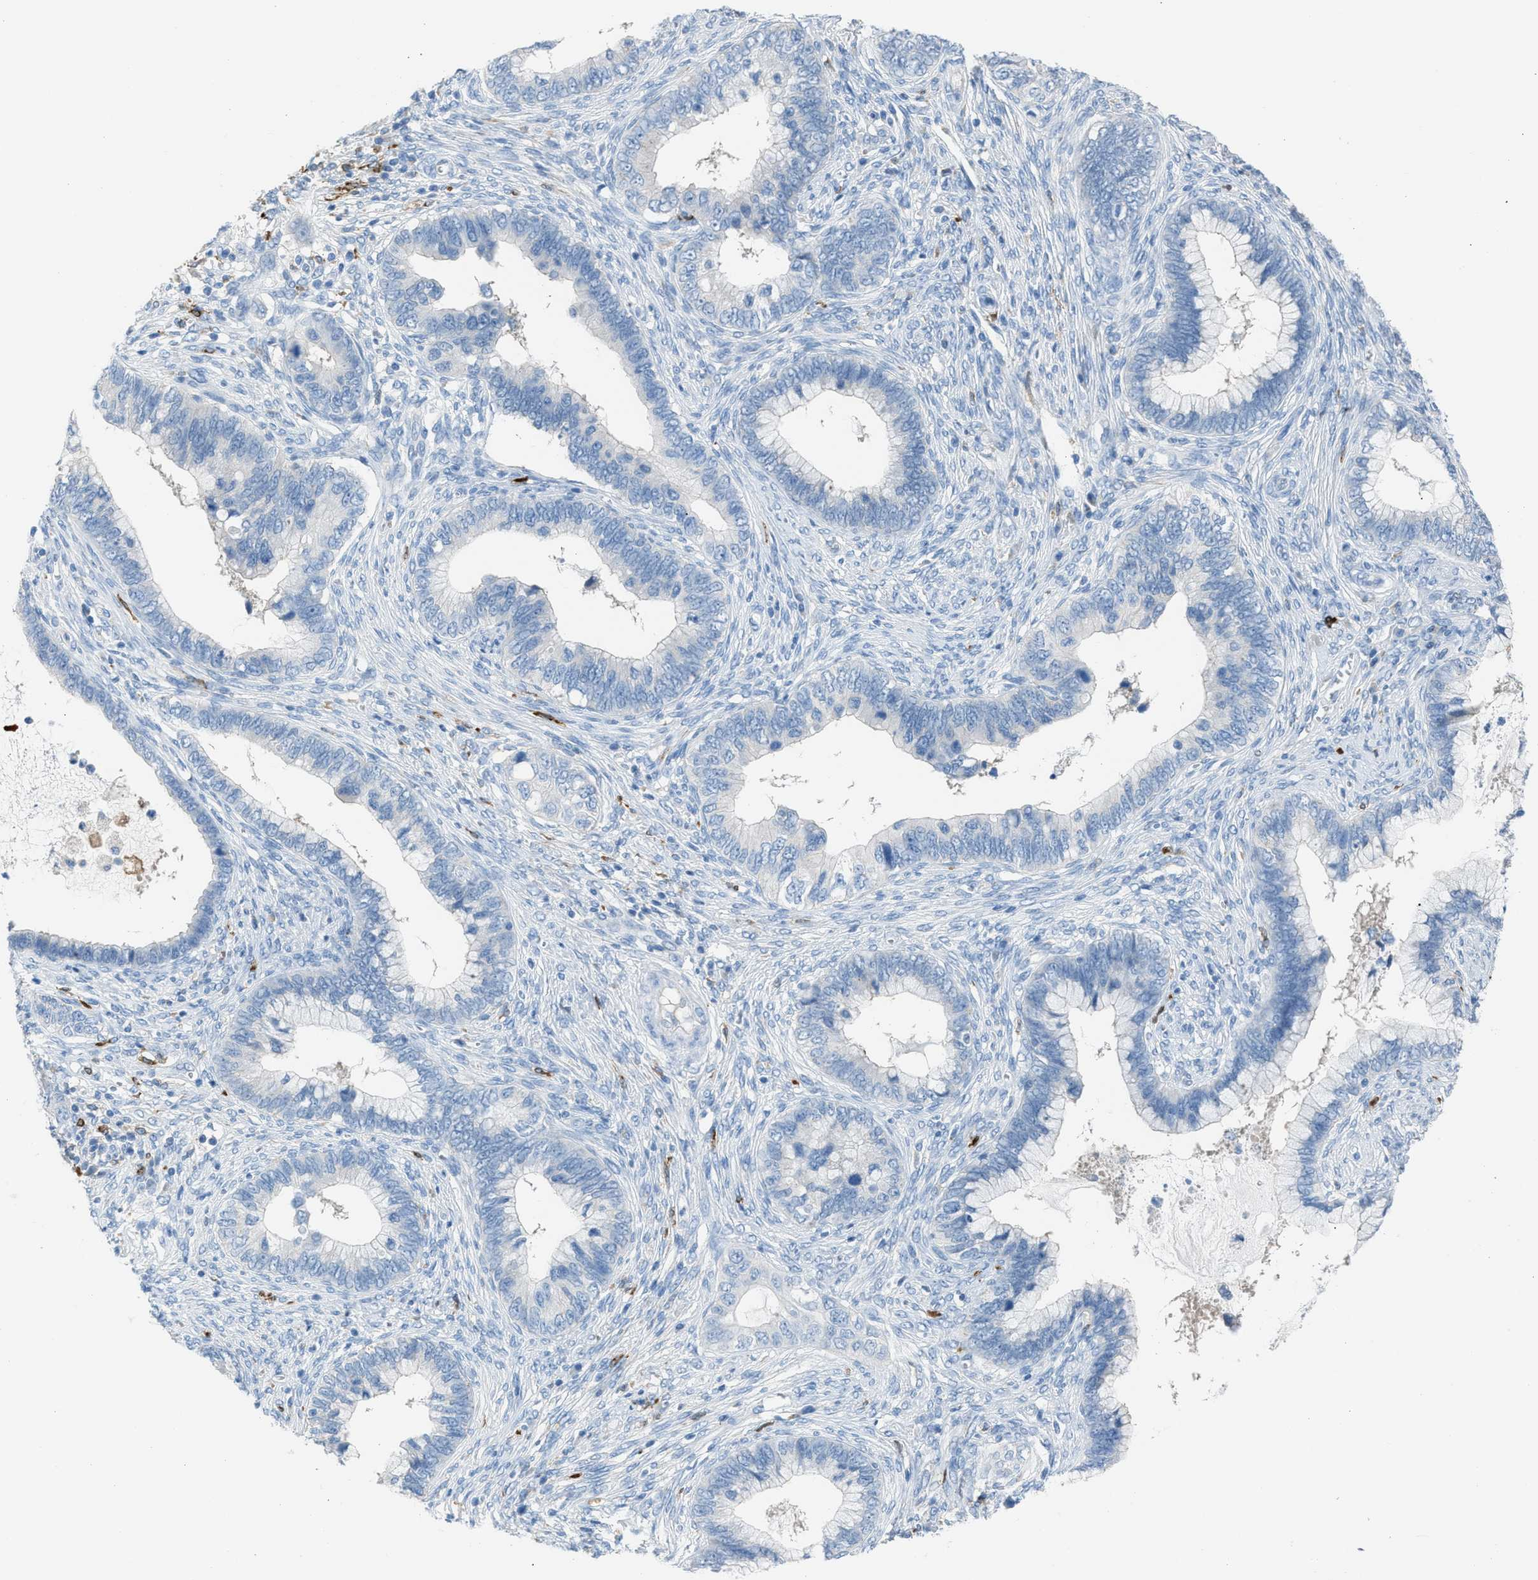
{"staining": {"intensity": "negative", "quantity": "none", "location": "none"}, "tissue": "cervical cancer", "cell_type": "Tumor cells", "image_type": "cancer", "snomed": [{"axis": "morphology", "description": "Adenocarcinoma, NOS"}, {"axis": "topography", "description": "Cervix"}], "caption": "Immunohistochemistry micrograph of cervical cancer (adenocarcinoma) stained for a protein (brown), which shows no positivity in tumor cells.", "gene": "CLEC10A", "patient": {"sex": "female", "age": 44}}